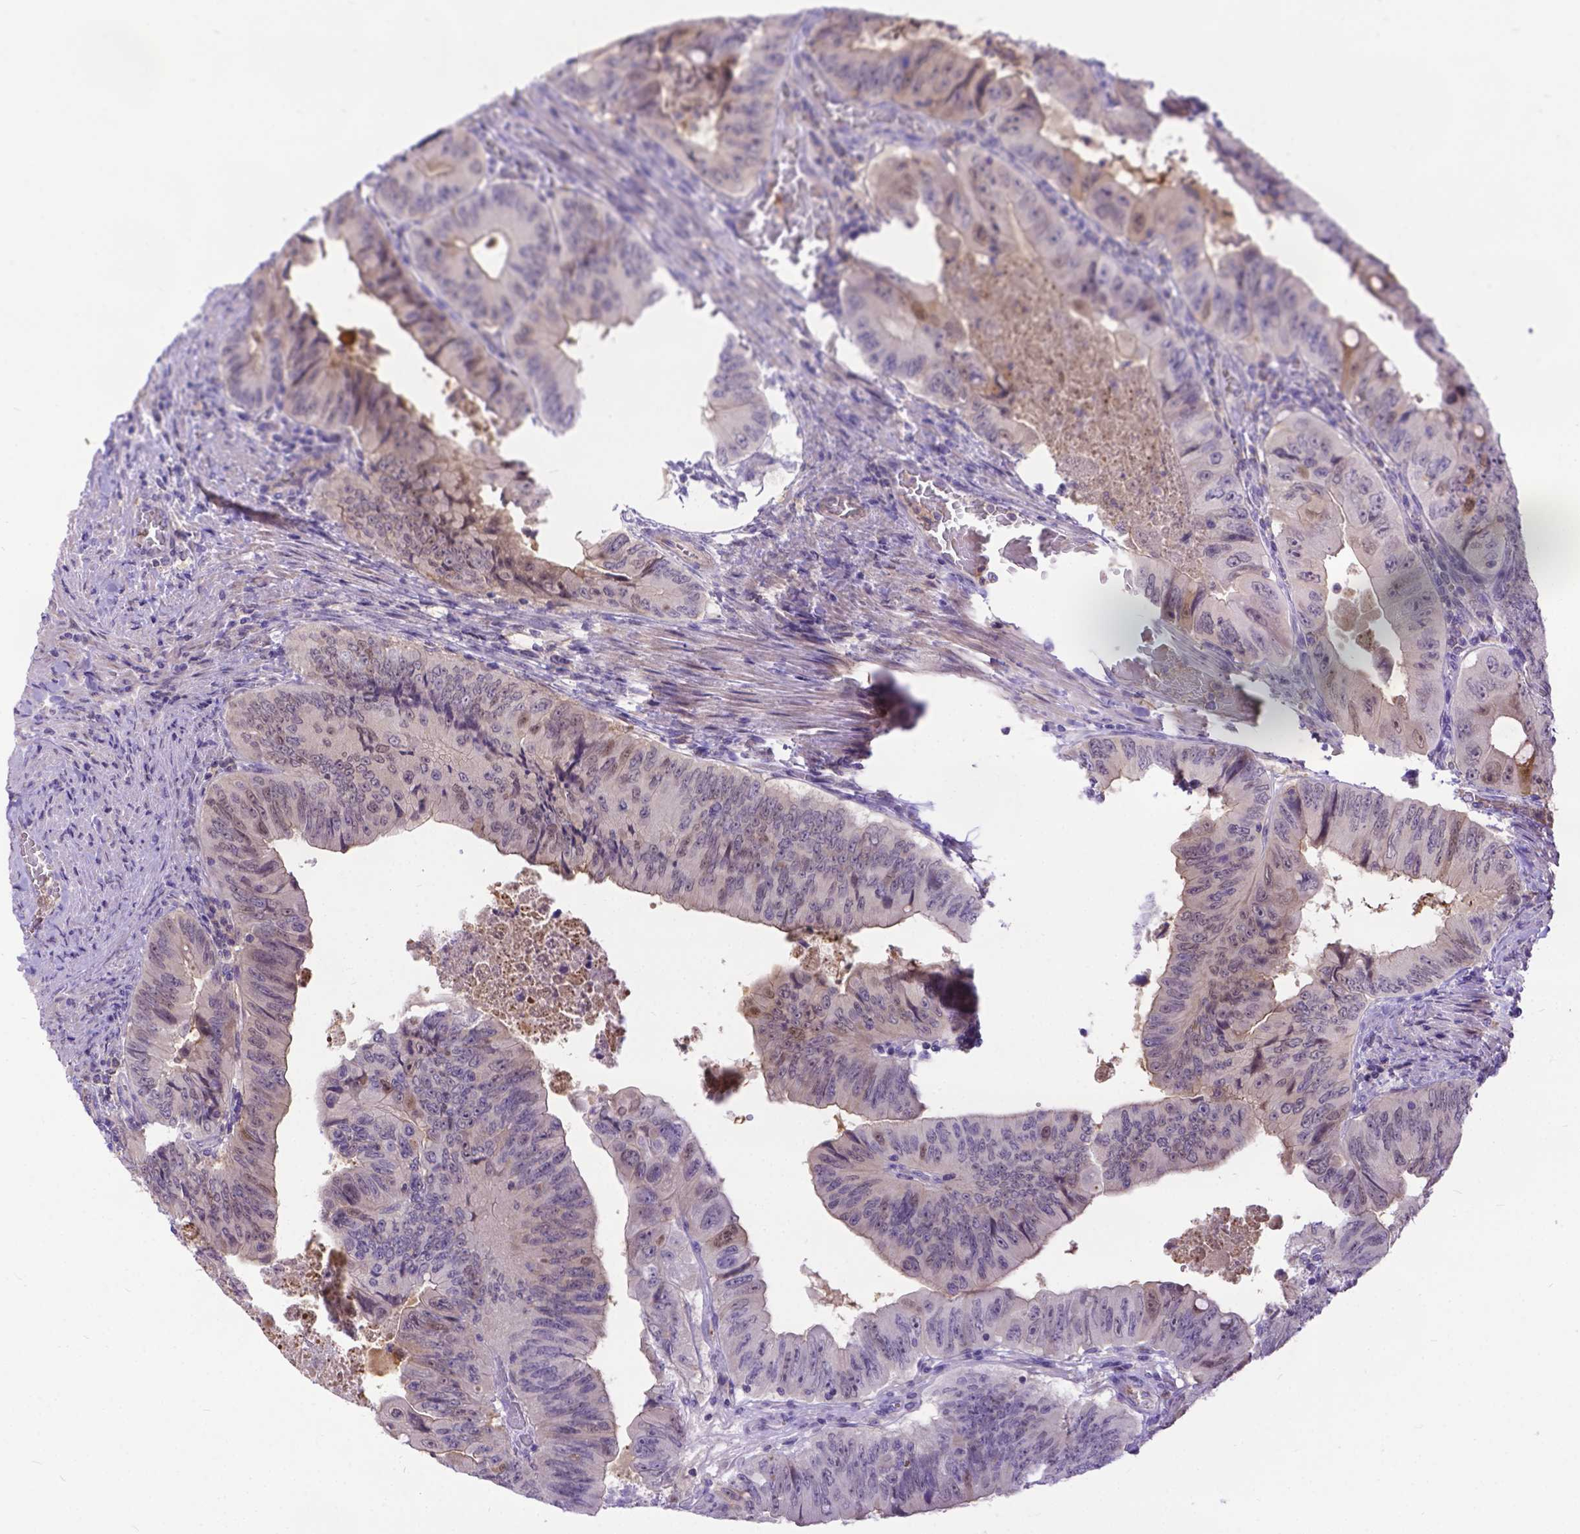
{"staining": {"intensity": "weak", "quantity": "25%-75%", "location": "cytoplasmic/membranous,nuclear"}, "tissue": "colorectal cancer", "cell_type": "Tumor cells", "image_type": "cancer", "snomed": [{"axis": "morphology", "description": "Adenocarcinoma, NOS"}, {"axis": "topography", "description": "Colon"}], "caption": "Weak cytoplasmic/membranous and nuclear expression is appreciated in about 25%-75% of tumor cells in colorectal cancer (adenocarcinoma).", "gene": "TMEM169", "patient": {"sex": "female", "age": 84}}